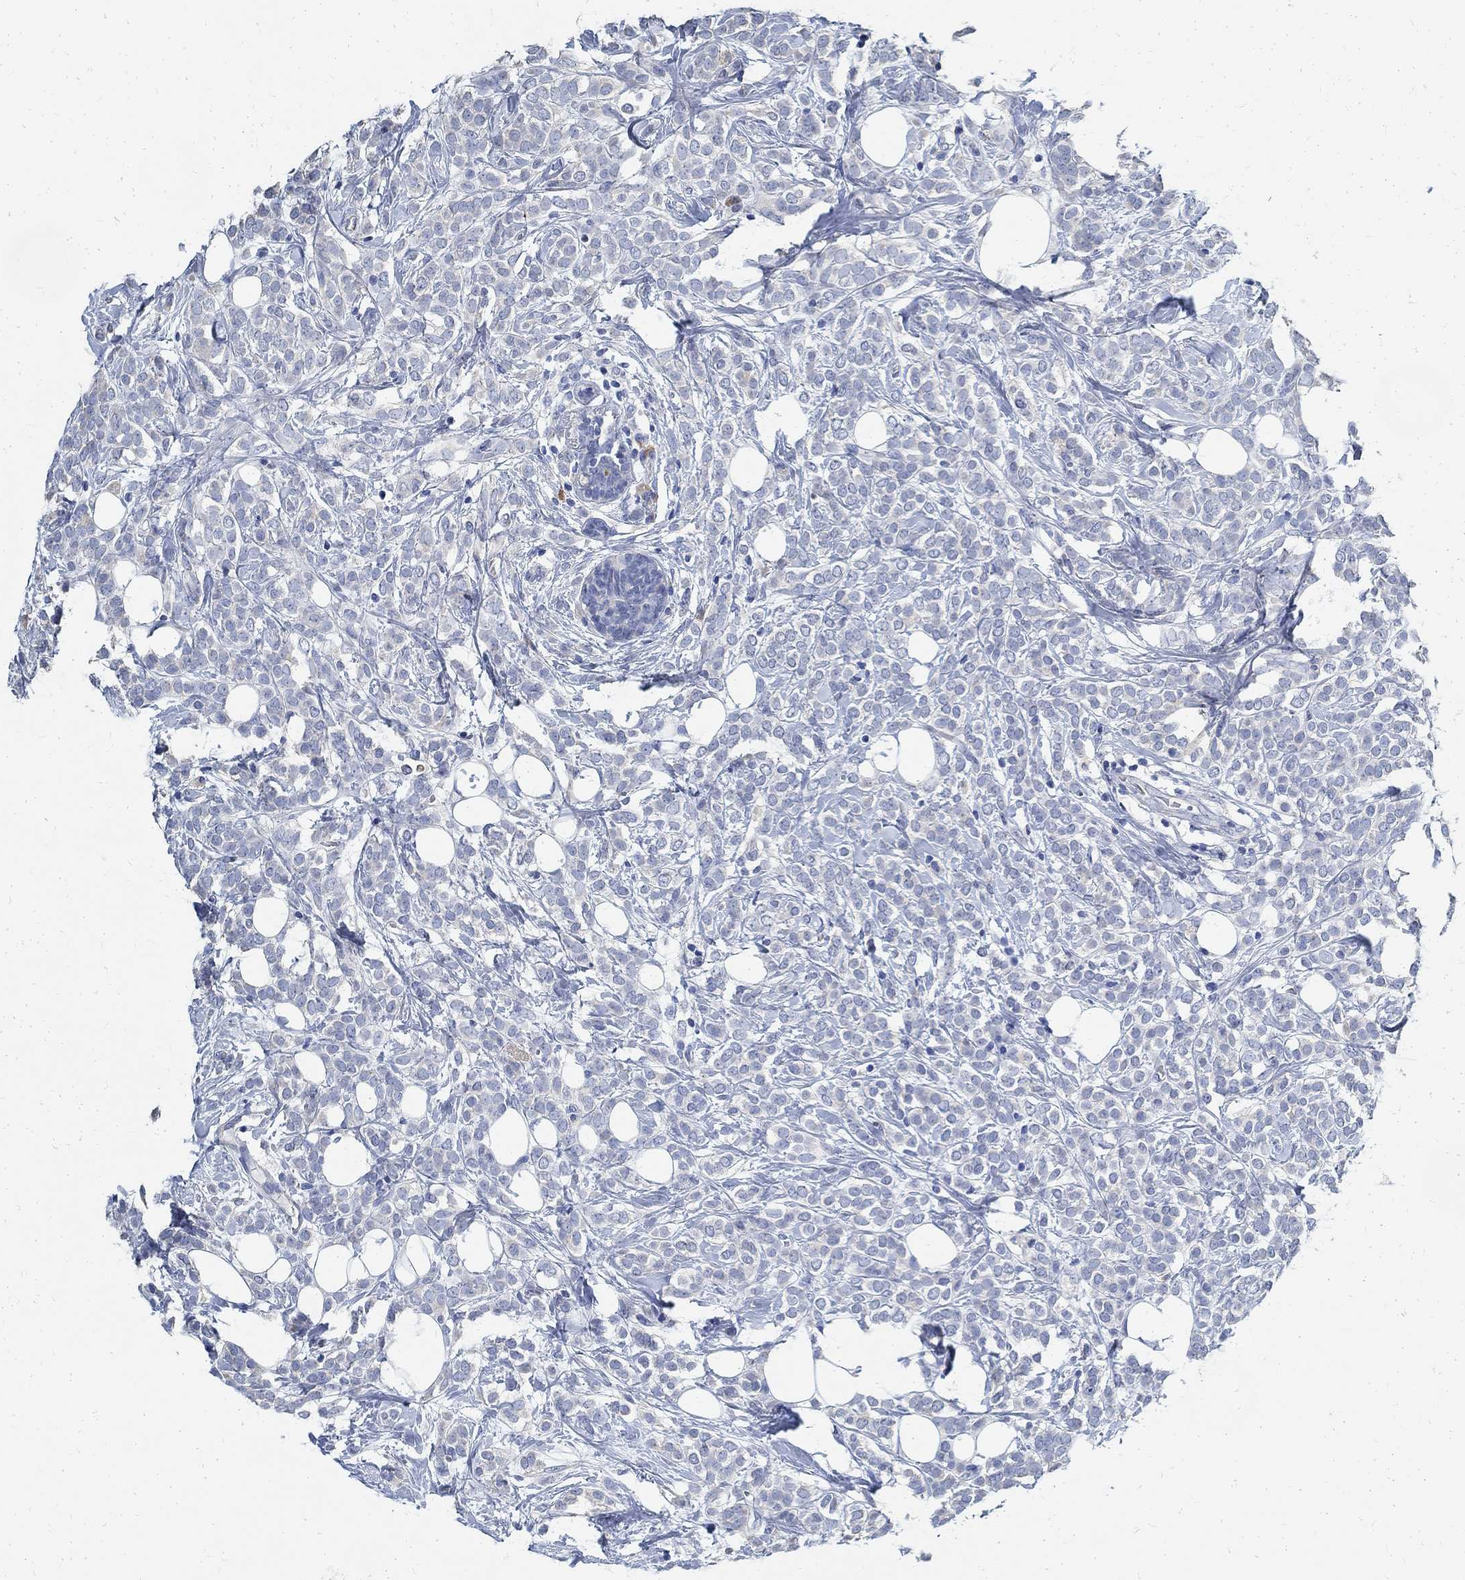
{"staining": {"intensity": "negative", "quantity": "none", "location": "none"}, "tissue": "breast cancer", "cell_type": "Tumor cells", "image_type": "cancer", "snomed": [{"axis": "morphology", "description": "Lobular carcinoma"}, {"axis": "topography", "description": "Breast"}], "caption": "Tumor cells show no significant protein expression in breast lobular carcinoma.", "gene": "PRX", "patient": {"sex": "female", "age": 49}}